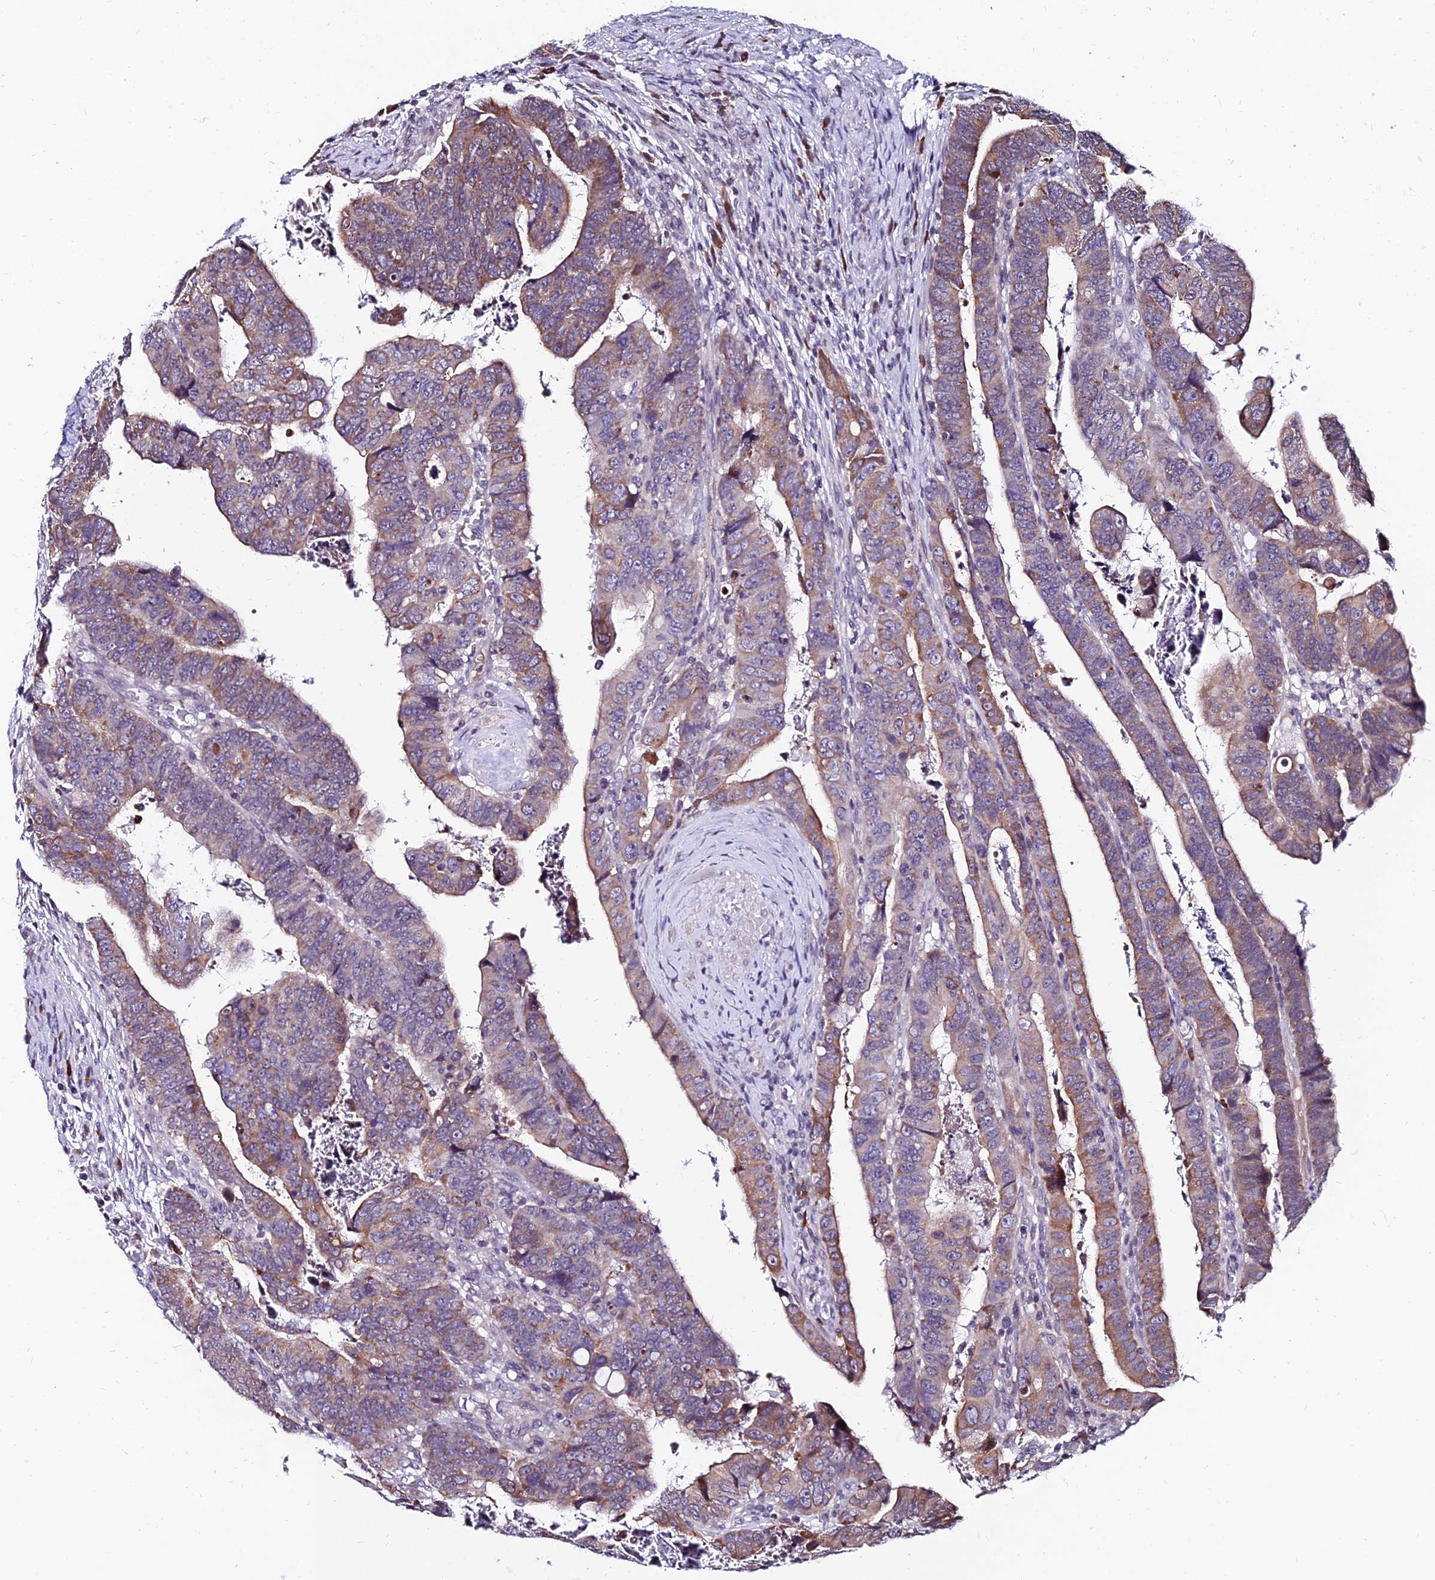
{"staining": {"intensity": "moderate", "quantity": "25%-75%", "location": "cytoplasmic/membranous"}, "tissue": "colorectal cancer", "cell_type": "Tumor cells", "image_type": "cancer", "snomed": [{"axis": "morphology", "description": "Normal tissue, NOS"}, {"axis": "morphology", "description": "Adenocarcinoma, NOS"}, {"axis": "topography", "description": "Rectum"}], "caption": "Tumor cells display moderate cytoplasmic/membranous positivity in about 25%-75% of cells in colorectal adenocarcinoma. The staining was performed using DAB (3,3'-diaminobenzidine) to visualize the protein expression in brown, while the nuclei were stained in blue with hematoxylin (Magnification: 20x).", "gene": "CDNF", "patient": {"sex": "female", "age": 65}}